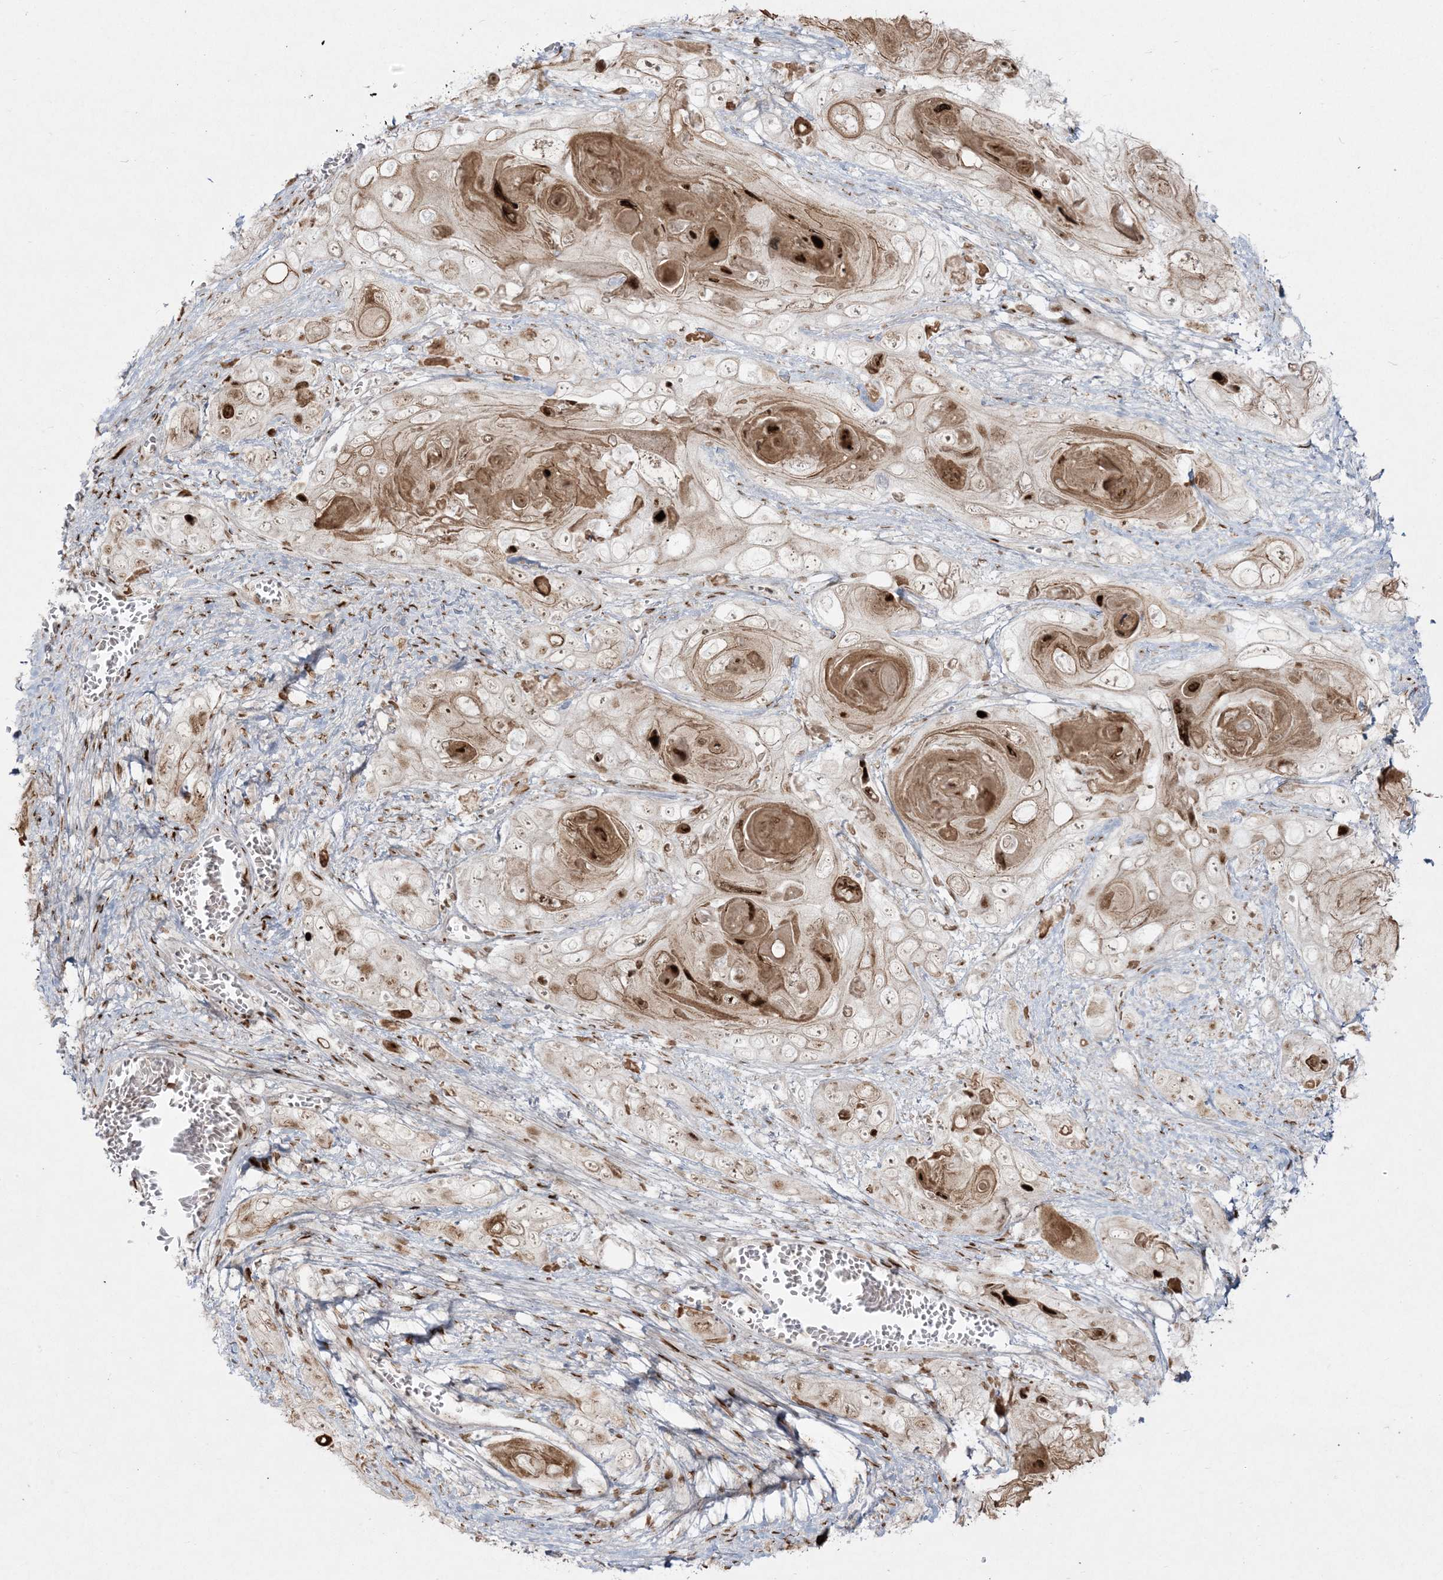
{"staining": {"intensity": "strong", "quantity": "25%-75%", "location": "cytoplasmic/membranous,nuclear"}, "tissue": "skin cancer", "cell_type": "Tumor cells", "image_type": "cancer", "snomed": [{"axis": "morphology", "description": "Squamous cell carcinoma, NOS"}, {"axis": "topography", "description": "Skin"}], "caption": "Squamous cell carcinoma (skin) stained with a brown dye shows strong cytoplasmic/membranous and nuclear positive expression in about 25%-75% of tumor cells.", "gene": "RBM10", "patient": {"sex": "male", "age": 55}}